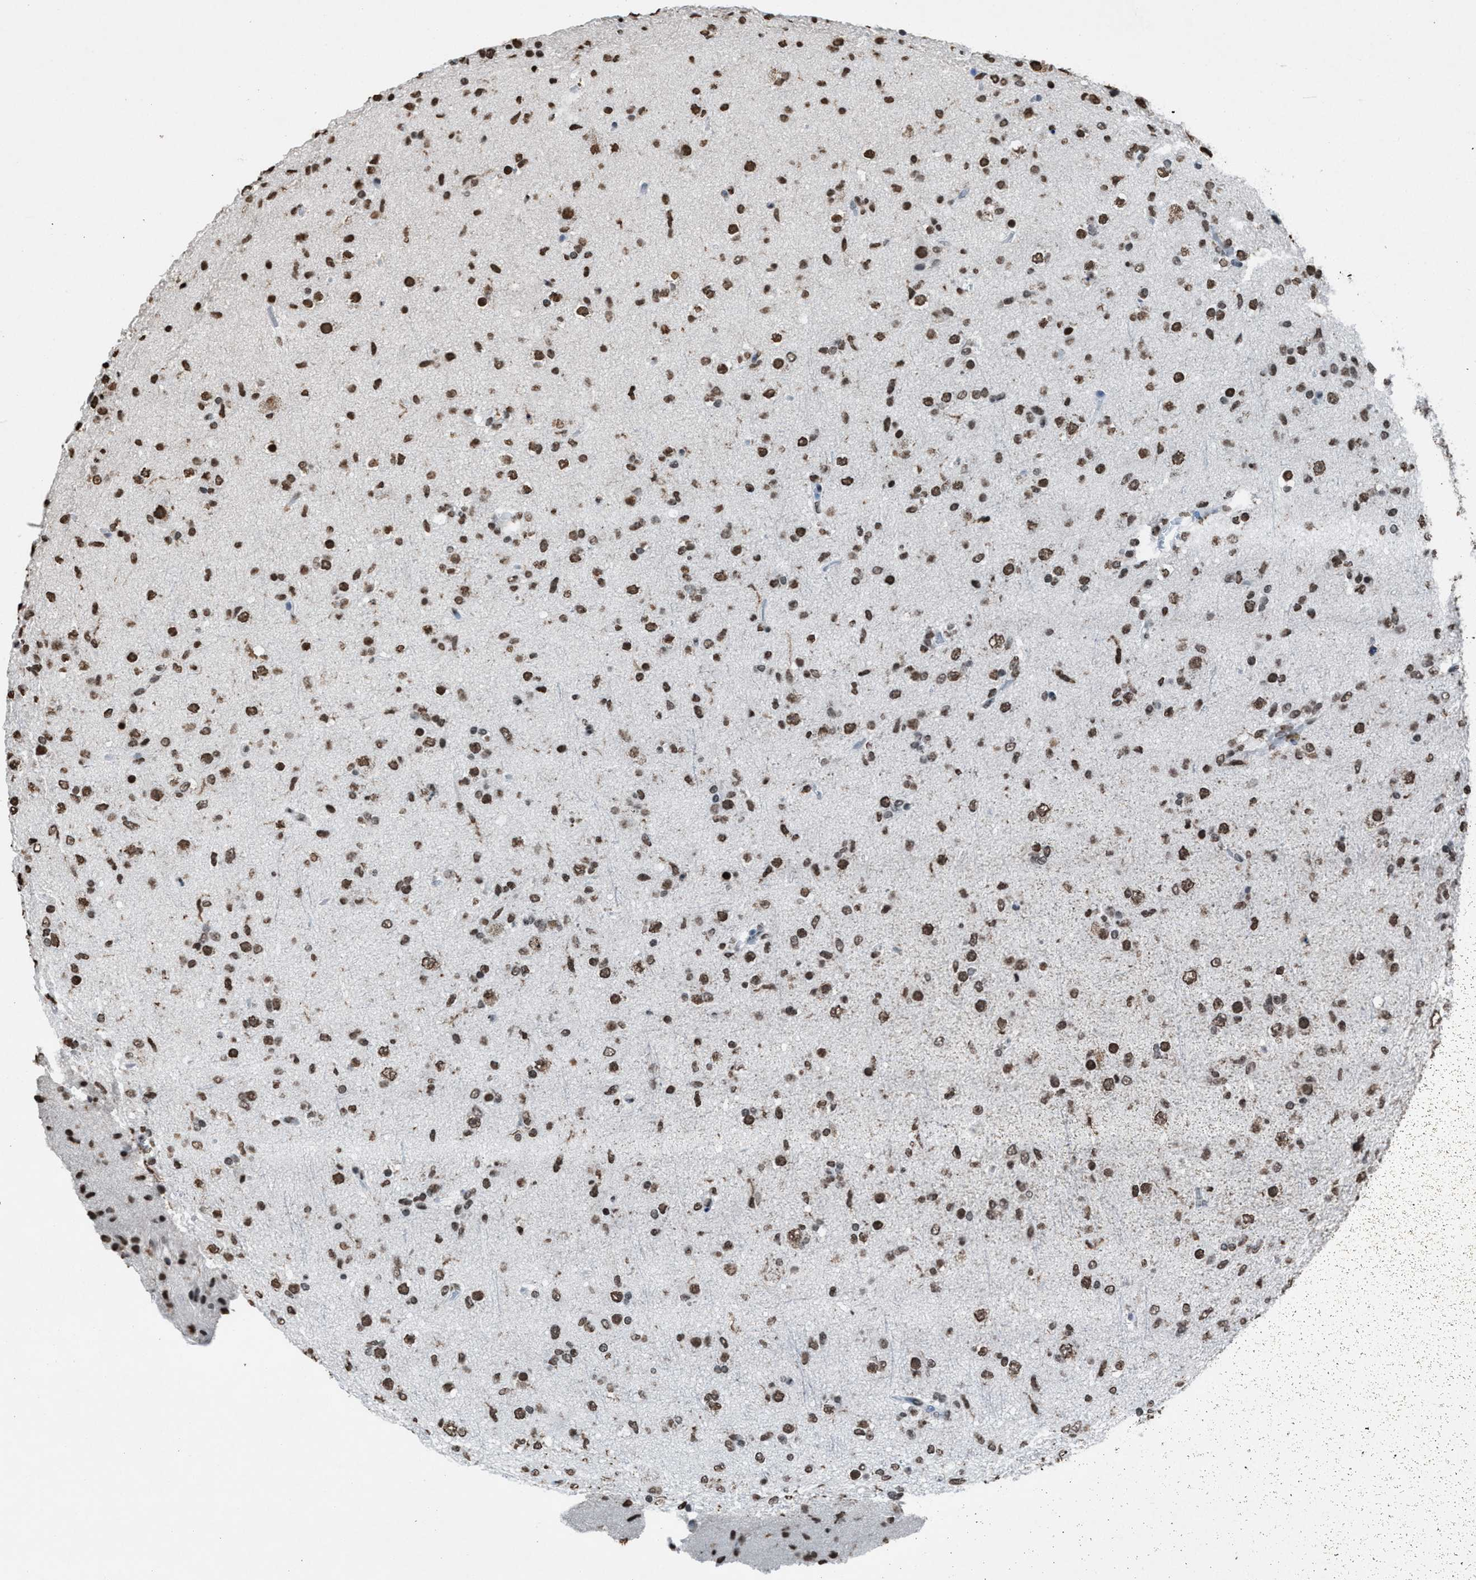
{"staining": {"intensity": "moderate", "quantity": ">75%", "location": "nuclear"}, "tissue": "glioma", "cell_type": "Tumor cells", "image_type": "cancer", "snomed": [{"axis": "morphology", "description": "Glioma, malignant, Low grade"}, {"axis": "topography", "description": "Brain"}], "caption": "Protein analysis of glioma tissue shows moderate nuclear staining in approximately >75% of tumor cells.", "gene": "NUP88", "patient": {"sex": "male", "age": 65}}